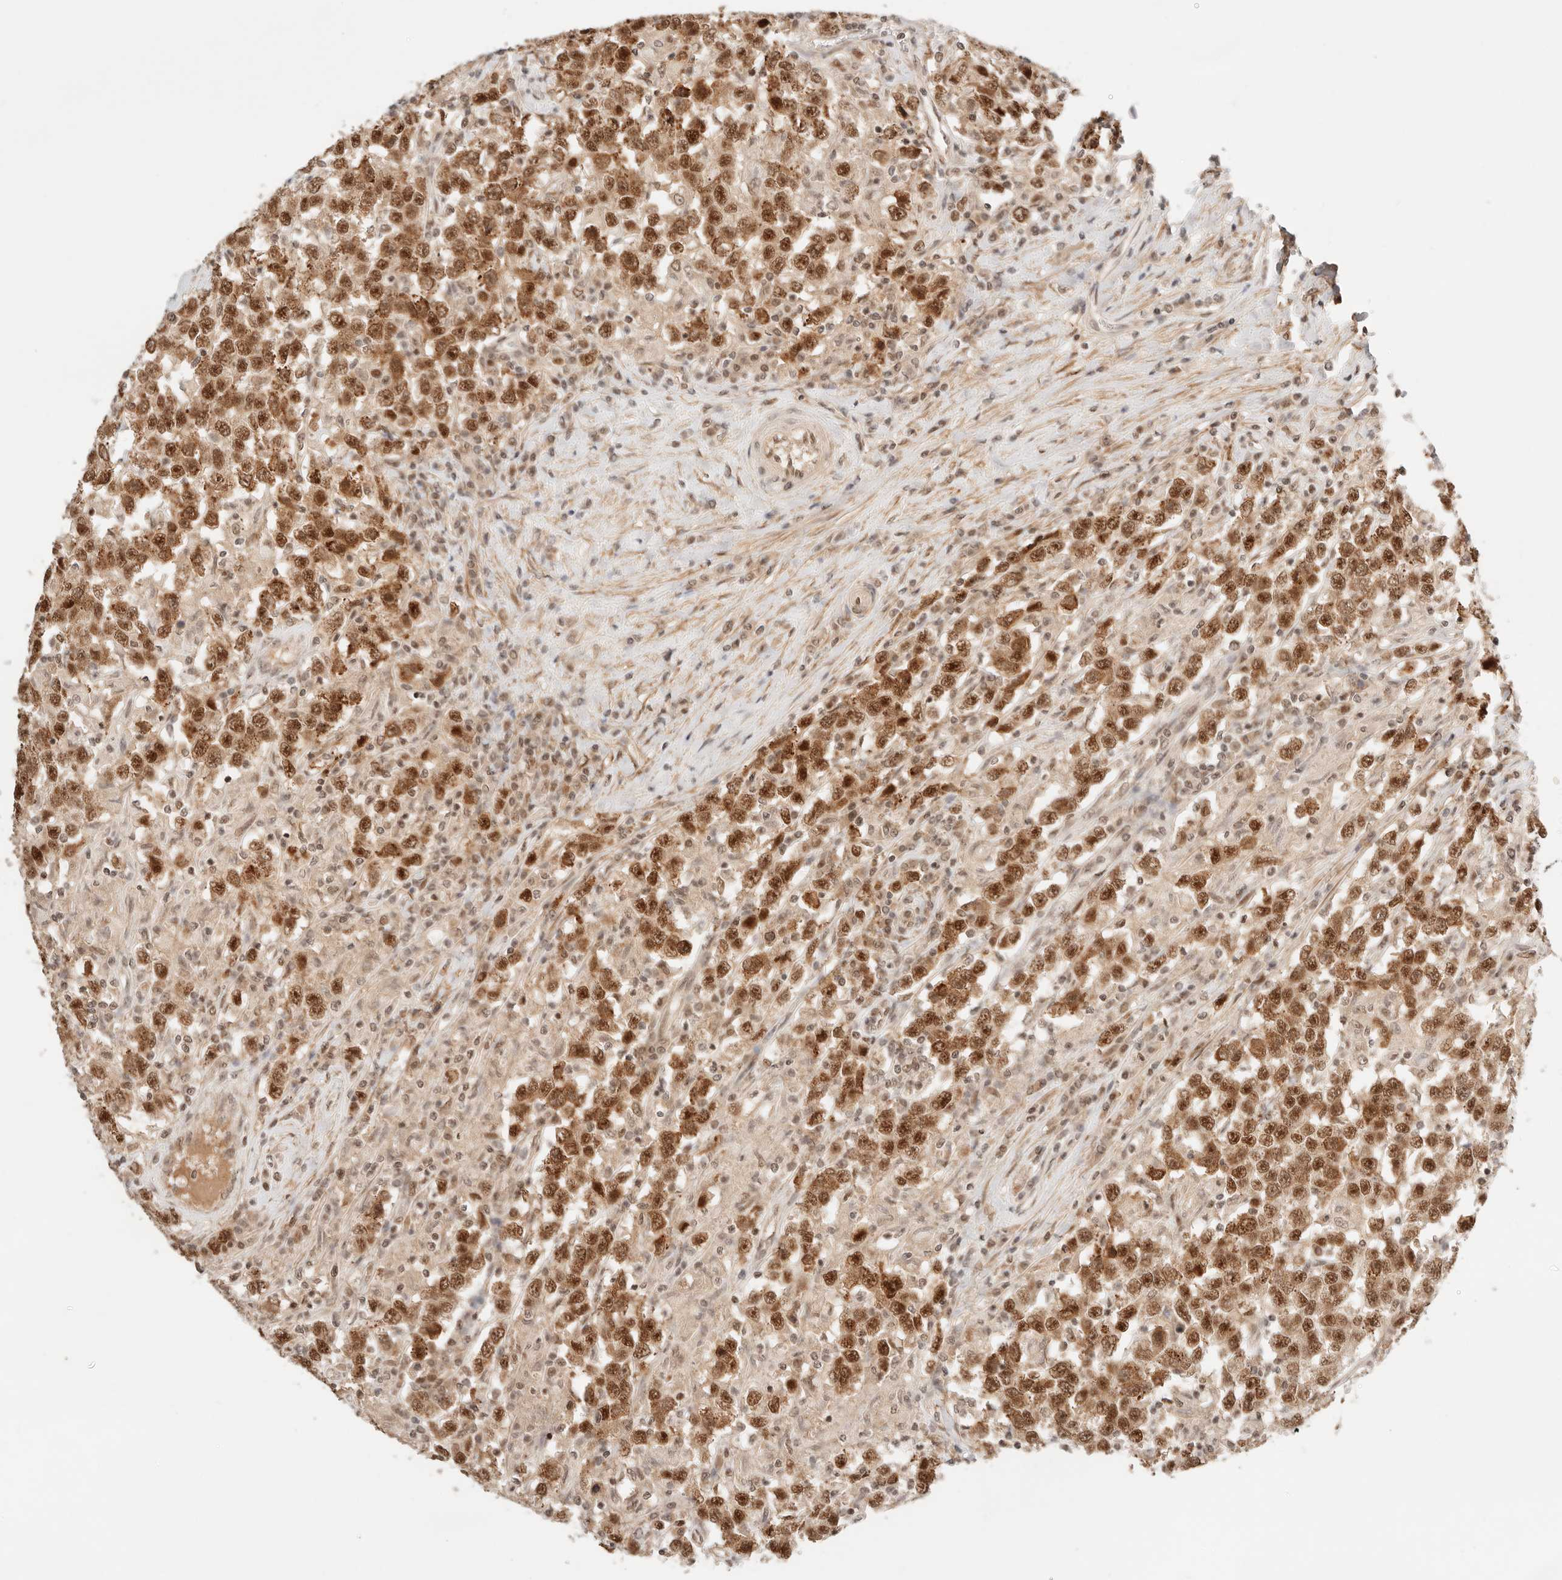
{"staining": {"intensity": "moderate", "quantity": ">75%", "location": "cytoplasmic/membranous,nuclear"}, "tissue": "testis cancer", "cell_type": "Tumor cells", "image_type": "cancer", "snomed": [{"axis": "morphology", "description": "Seminoma, NOS"}, {"axis": "topography", "description": "Testis"}], "caption": "IHC of human testis cancer (seminoma) displays medium levels of moderate cytoplasmic/membranous and nuclear expression in approximately >75% of tumor cells.", "gene": "GTF2E2", "patient": {"sex": "male", "age": 41}}